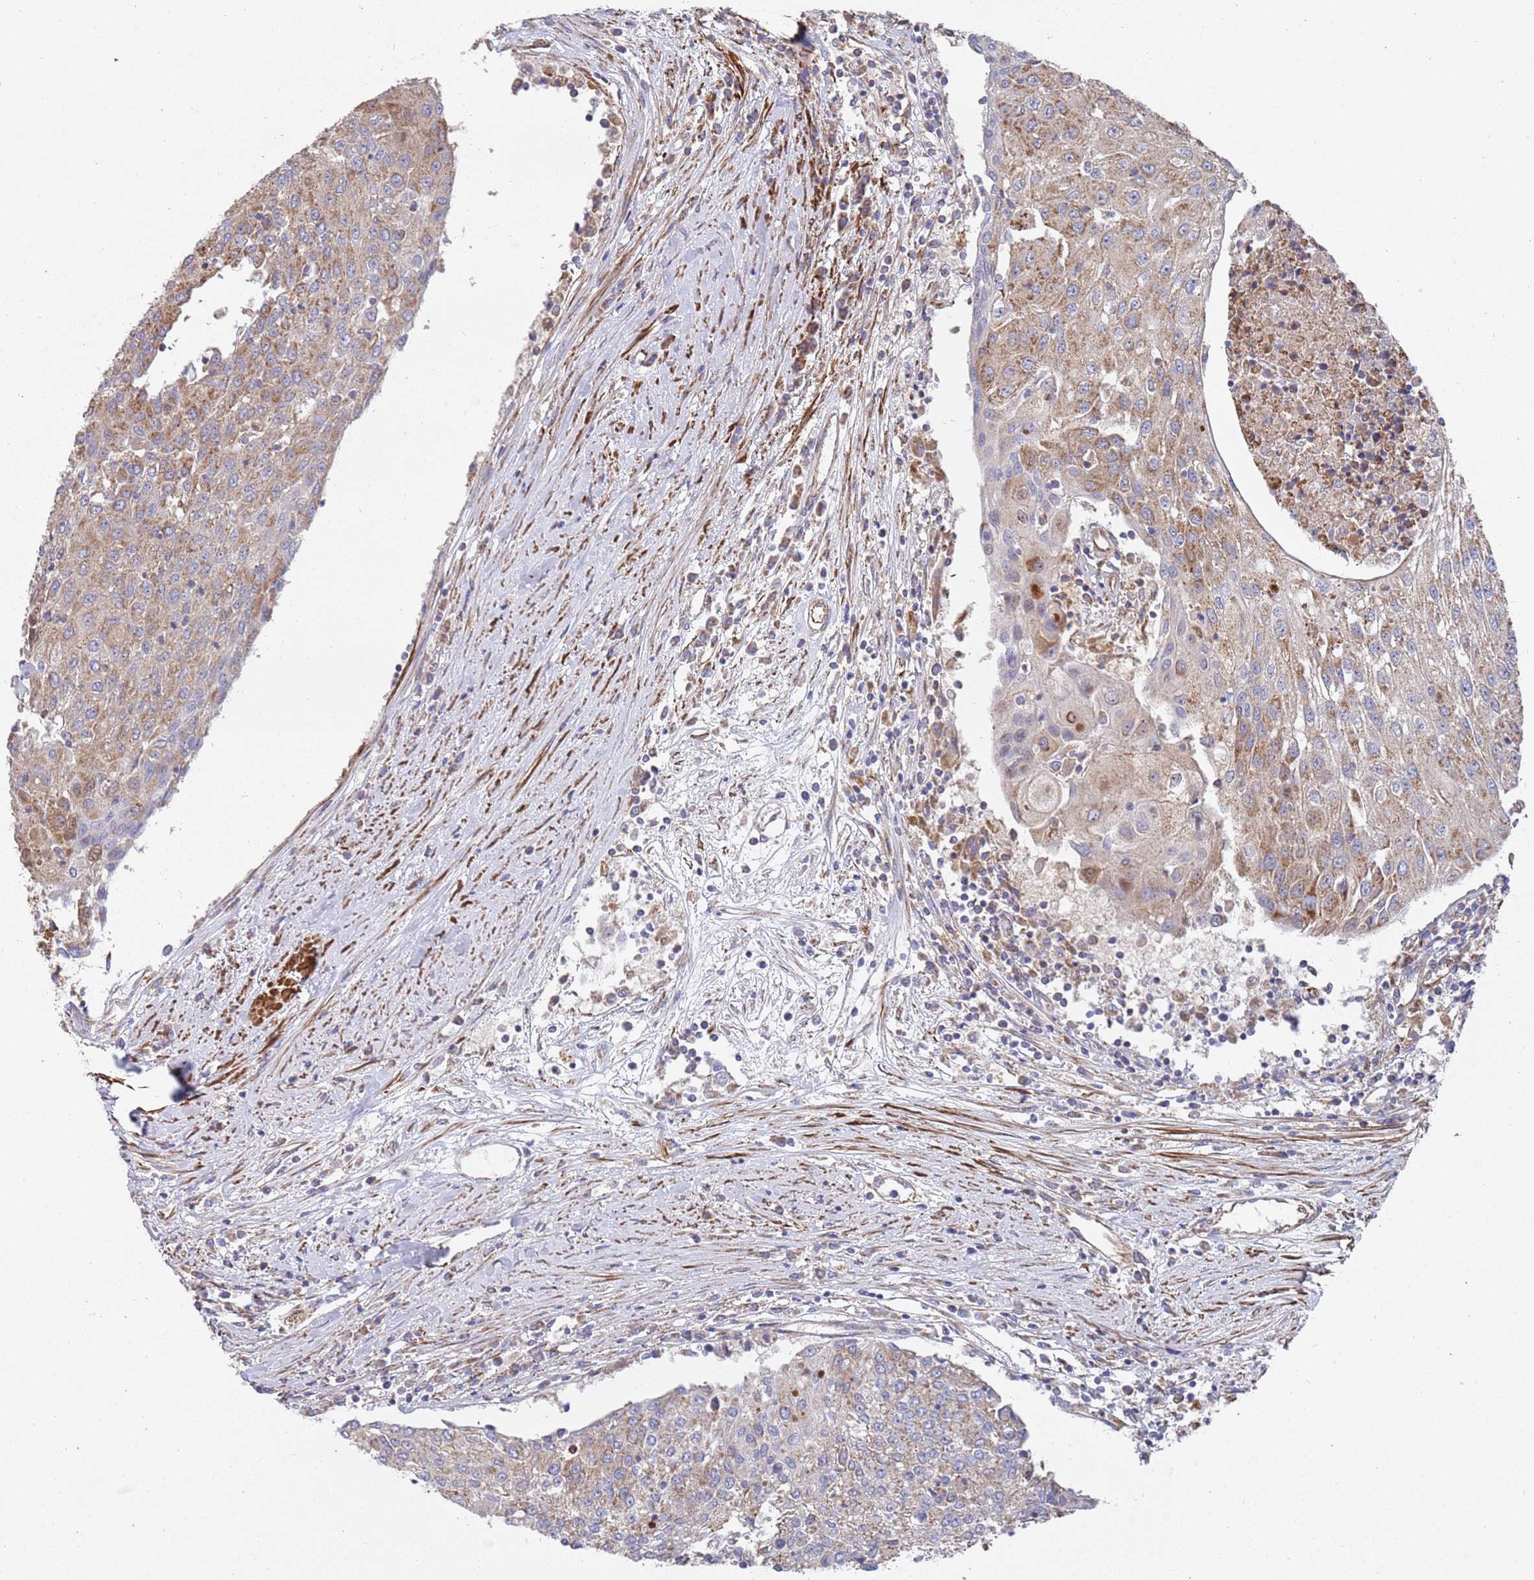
{"staining": {"intensity": "moderate", "quantity": "25%-75%", "location": "cytoplasmic/membranous"}, "tissue": "urothelial cancer", "cell_type": "Tumor cells", "image_type": "cancer", "snomed": [{"axis": "morphology", "description": "Urothelial carcinoma, High grade"}, {"axis": "topography", "description": "Urinary bladder"}], "caption": "Human urothelial carcinoma (high-grade) stained with a brown dye displays moderate cytoplasmic/membranous positive expression in about 25%-75% of tumor cells.", "gene": "WDFY3", "patient": {"sex": "female", "age": 85}}